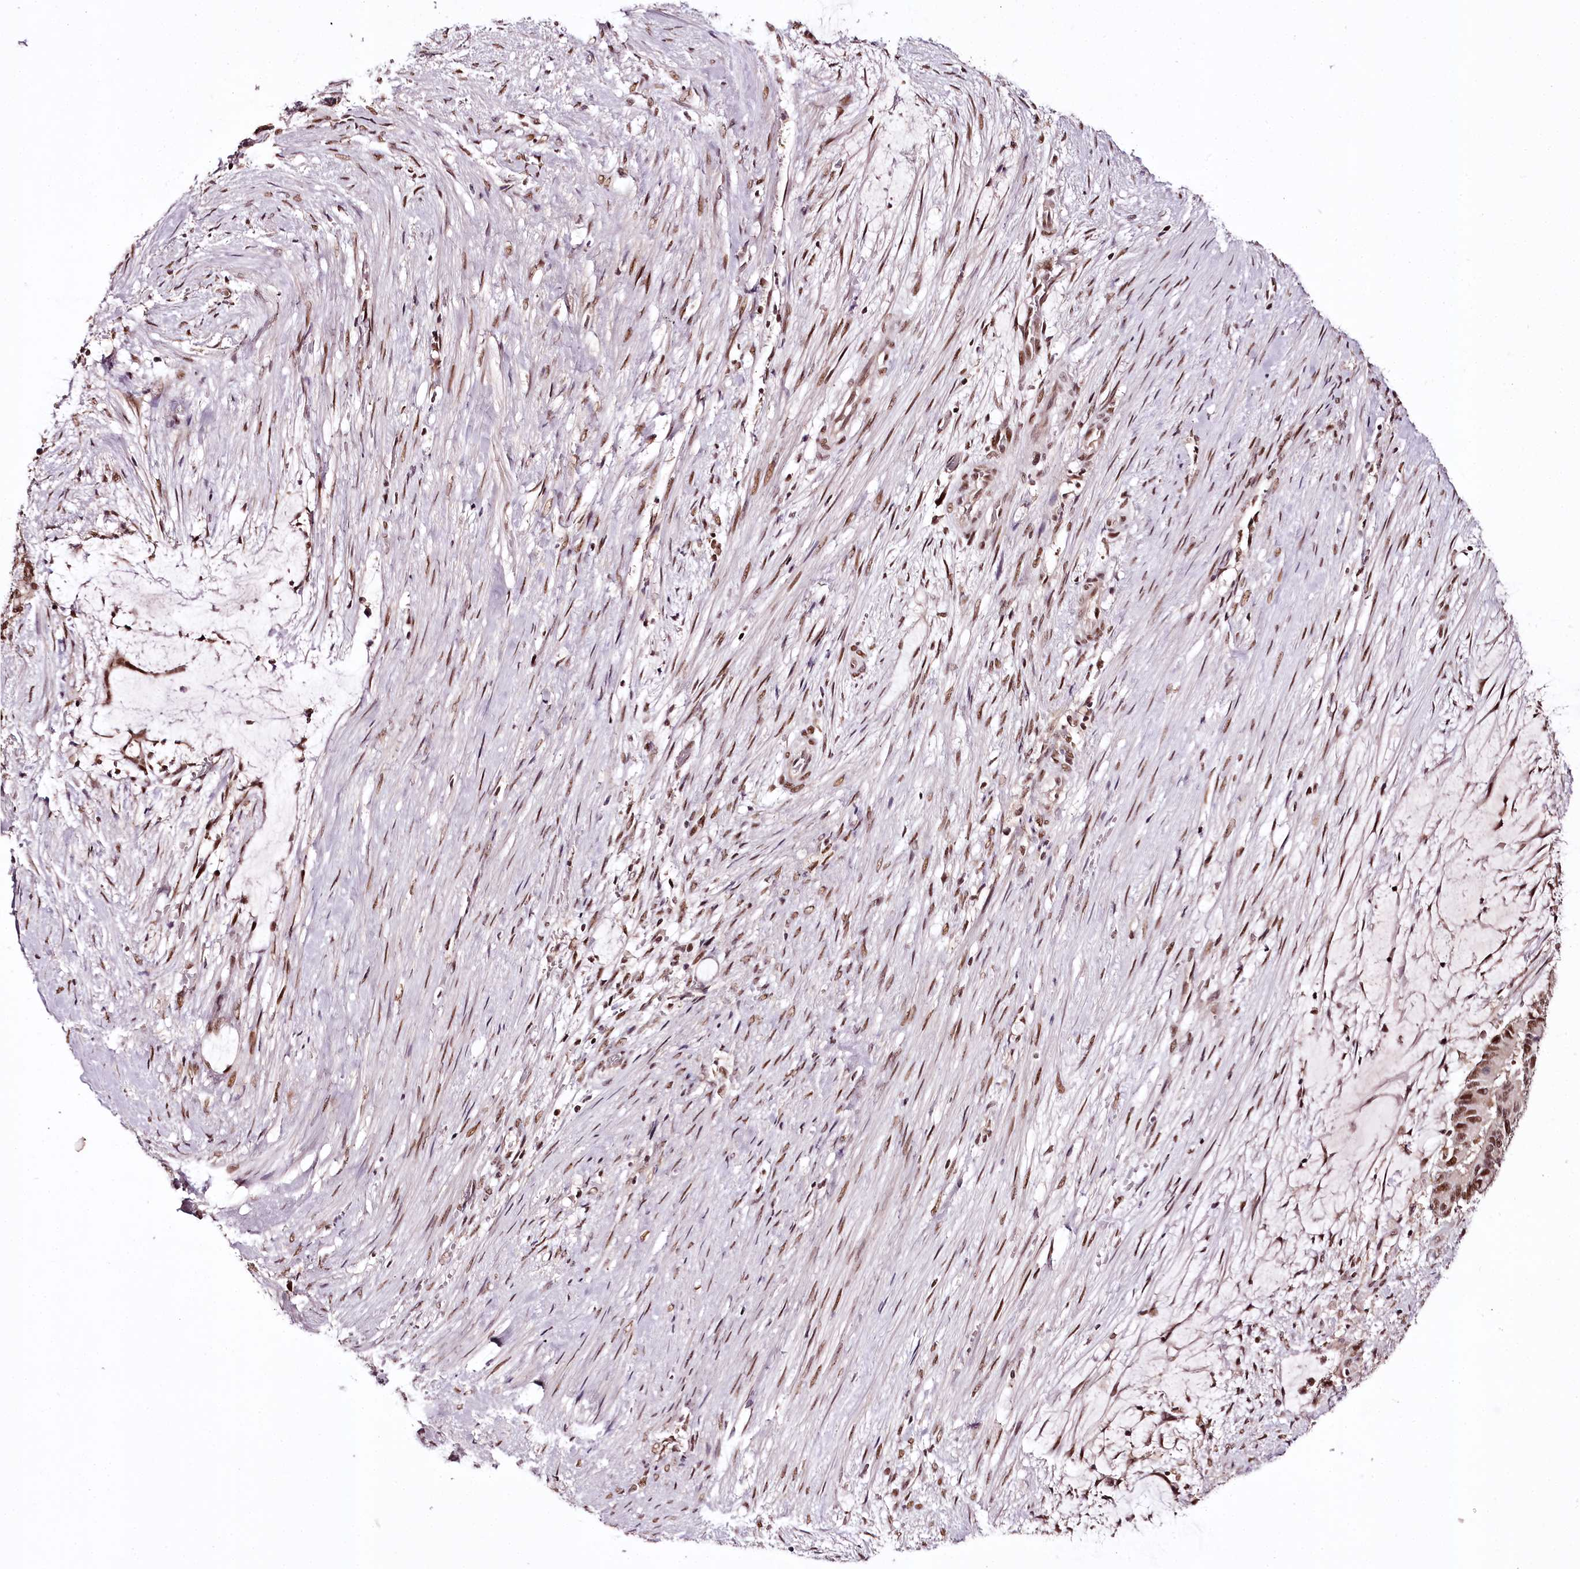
{"staining": {"intensity": "moderate", "quantity": ">75%", "location": "nuclear"}, "tissue": "liver cancer", "cell_type": "Tumor cells", "image_type": "cancer", "snomed": [{"axis": "morphology", "description": "Normal tissue, NOS"}, {"axis": "morphology", "description": "Cholangiocarcinoma"}, {"axis": "topography", "description": "Liver"}, {"axis": "topography", "description": "Peripheral nerve tissue"}], "caption": "Tumor cells demonstrate medium levels of moderate nuclear expression in approximately >75% of cells in liver cholangiocarcinoma.", "gene": "TTC33", "patient": {"sex": "female", "age": 73}}